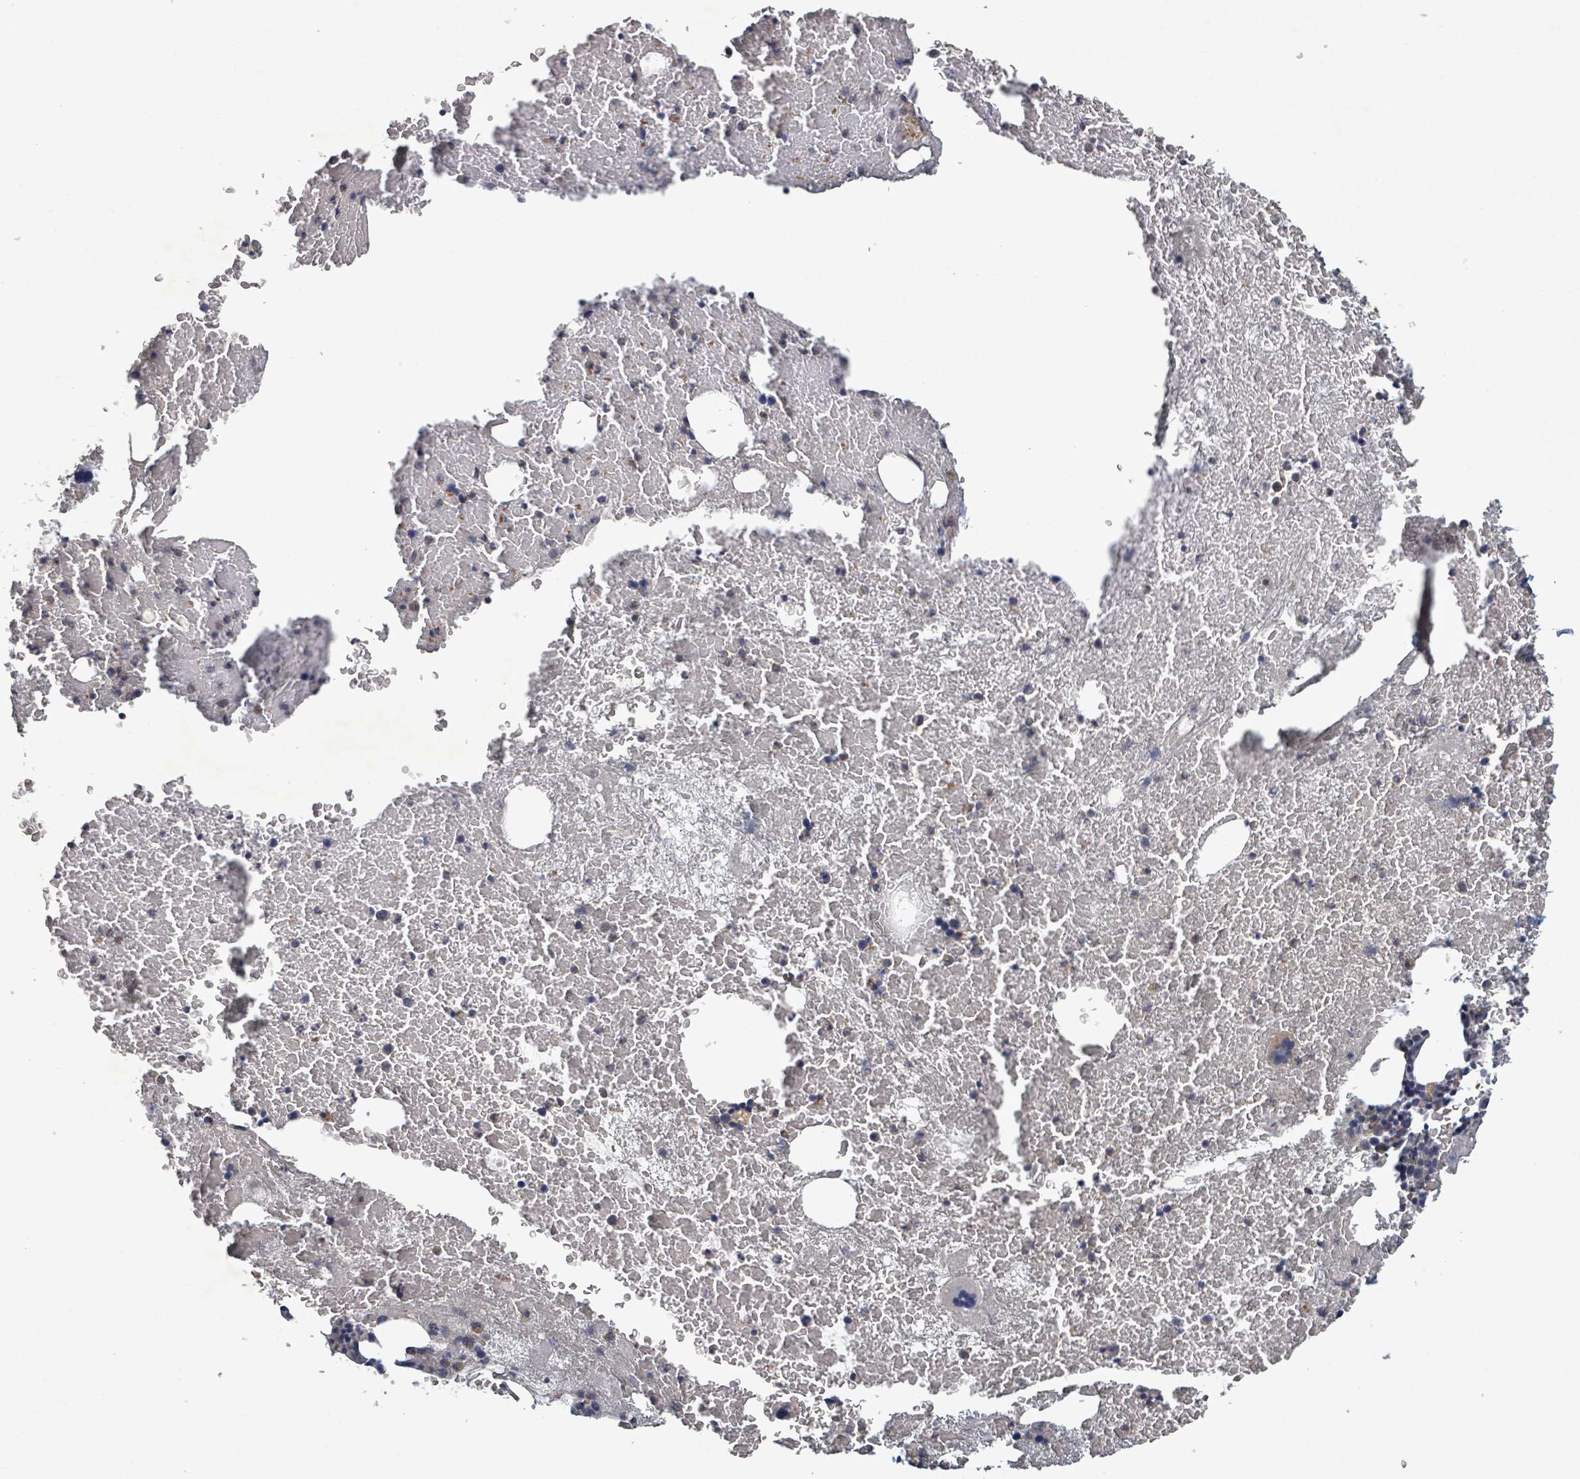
{"staining": {"intensity": "negative", "quantity": "none", "location": "none"}, "tissue": "bone marrow", "cell_type": "Hematopoietic cells", "image_type": "normal", "snomed": [{"axis": "morphology", "description": "Normal tissue, NOS"}, {"axis": "topography", "description": "Bone marrow"}], "caption": "There is no significant positivity in hematopoietic cells of bone marrow. The staining was performed using DAB to visualize the protein expression in brown, while the nuclei were stained in blue with hematoxylin (Magnification: 20x).", "gene": "GRM8", "patient": {"sex": "male", "age": 89}}